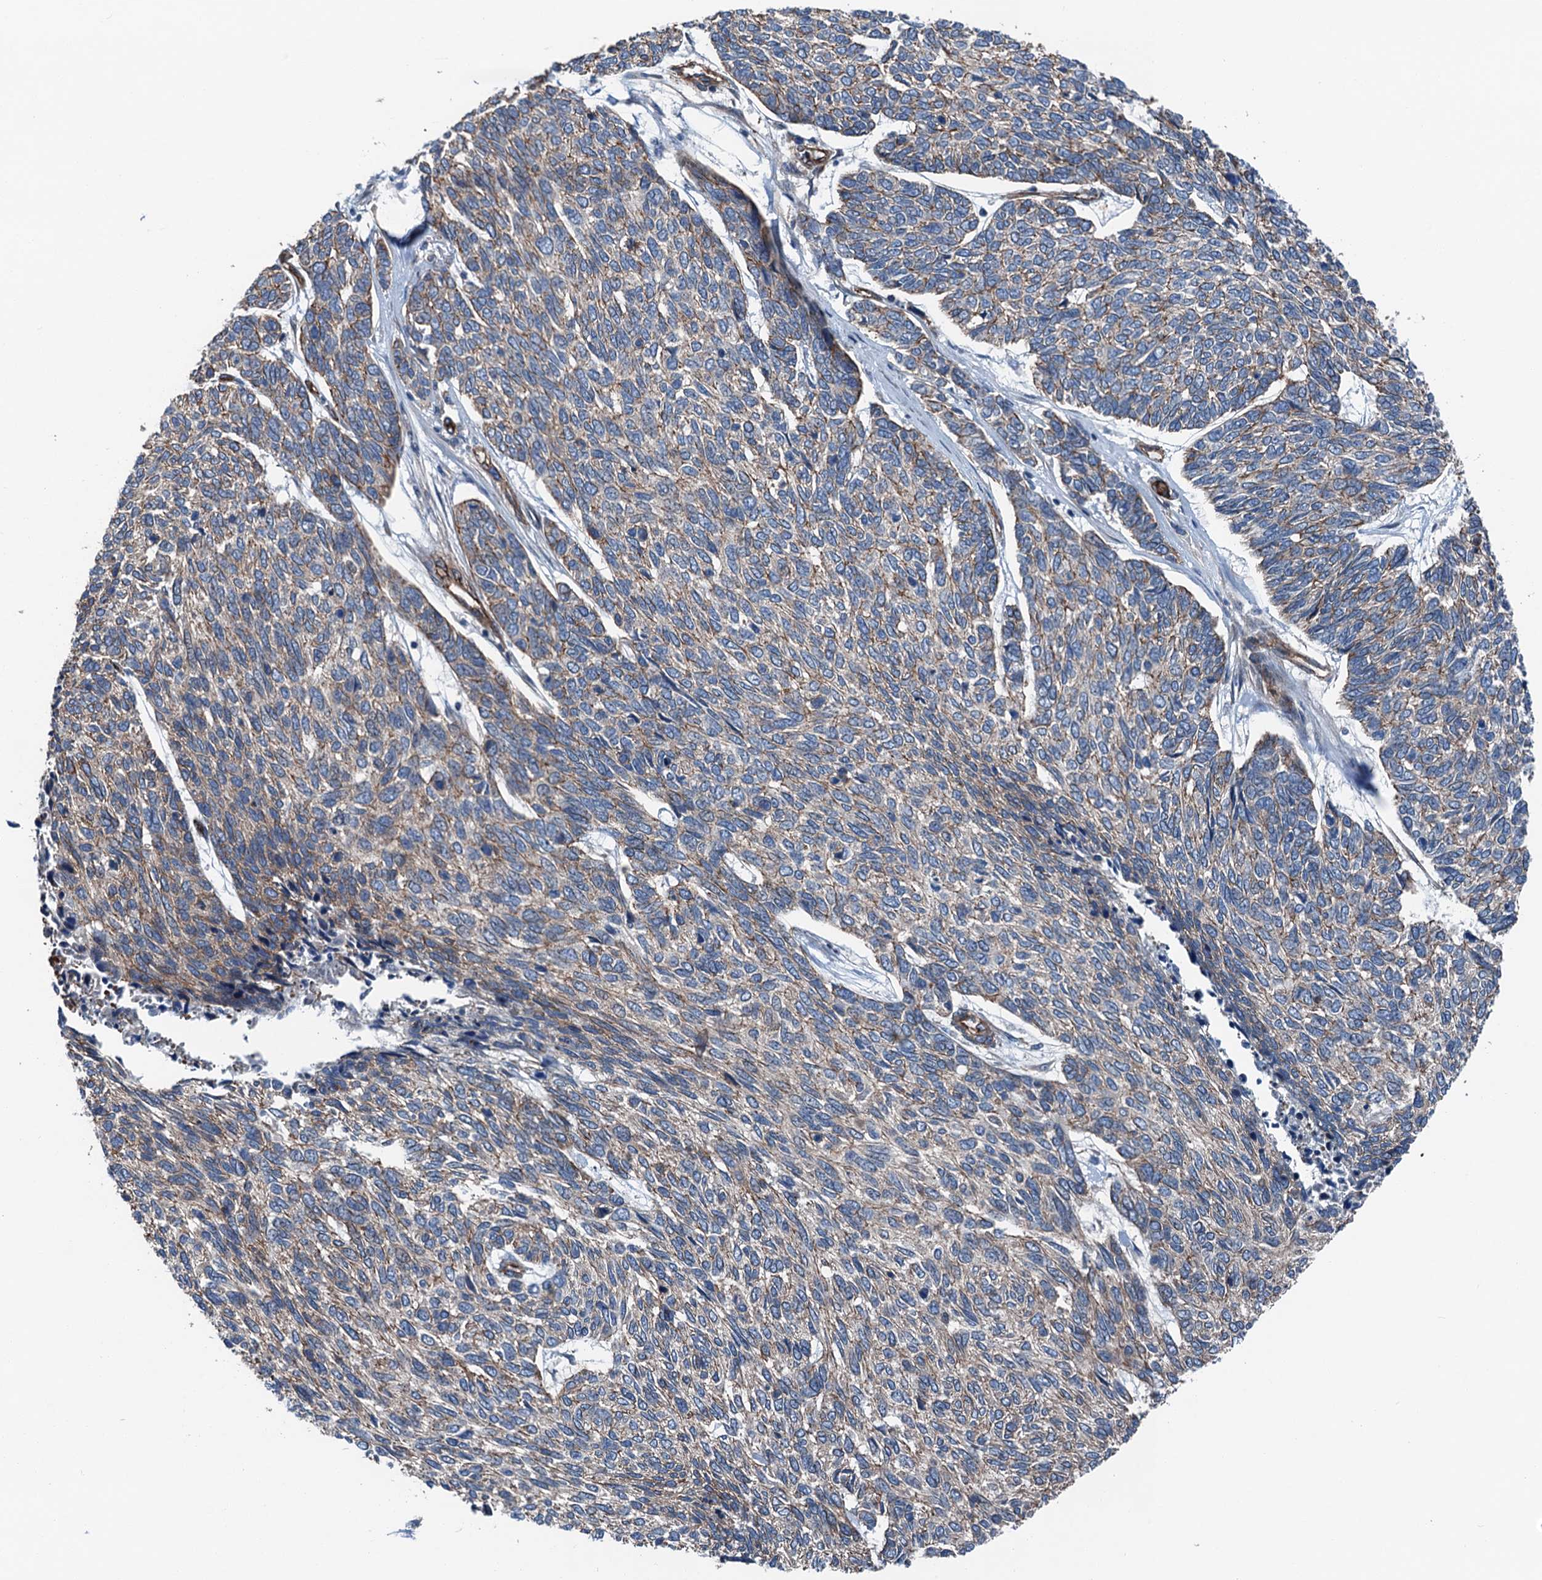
{"staining": {"intensity": "moderate", "quantity": "<25%", "location": "cytoplasmic/membranous"}, "tissue": "skin cancer", "cell_type": "Tumor cells", "image_type": "cancer", "snomed": [{"axis": "morphology", "description": "Basal cell carcinoma"}, {"axis": "topography", "description": "Skin"}], "caption": "Skin basal cell carcinoma tissue displays moderate cytoplasmic/membranous positivity in approximately <25% of tumor cells, visualized by immunohistochemistry. Nuclei are stained in blue.", "gene": "NMRAL1", "patient": {"sex": "female", "age": 65}}